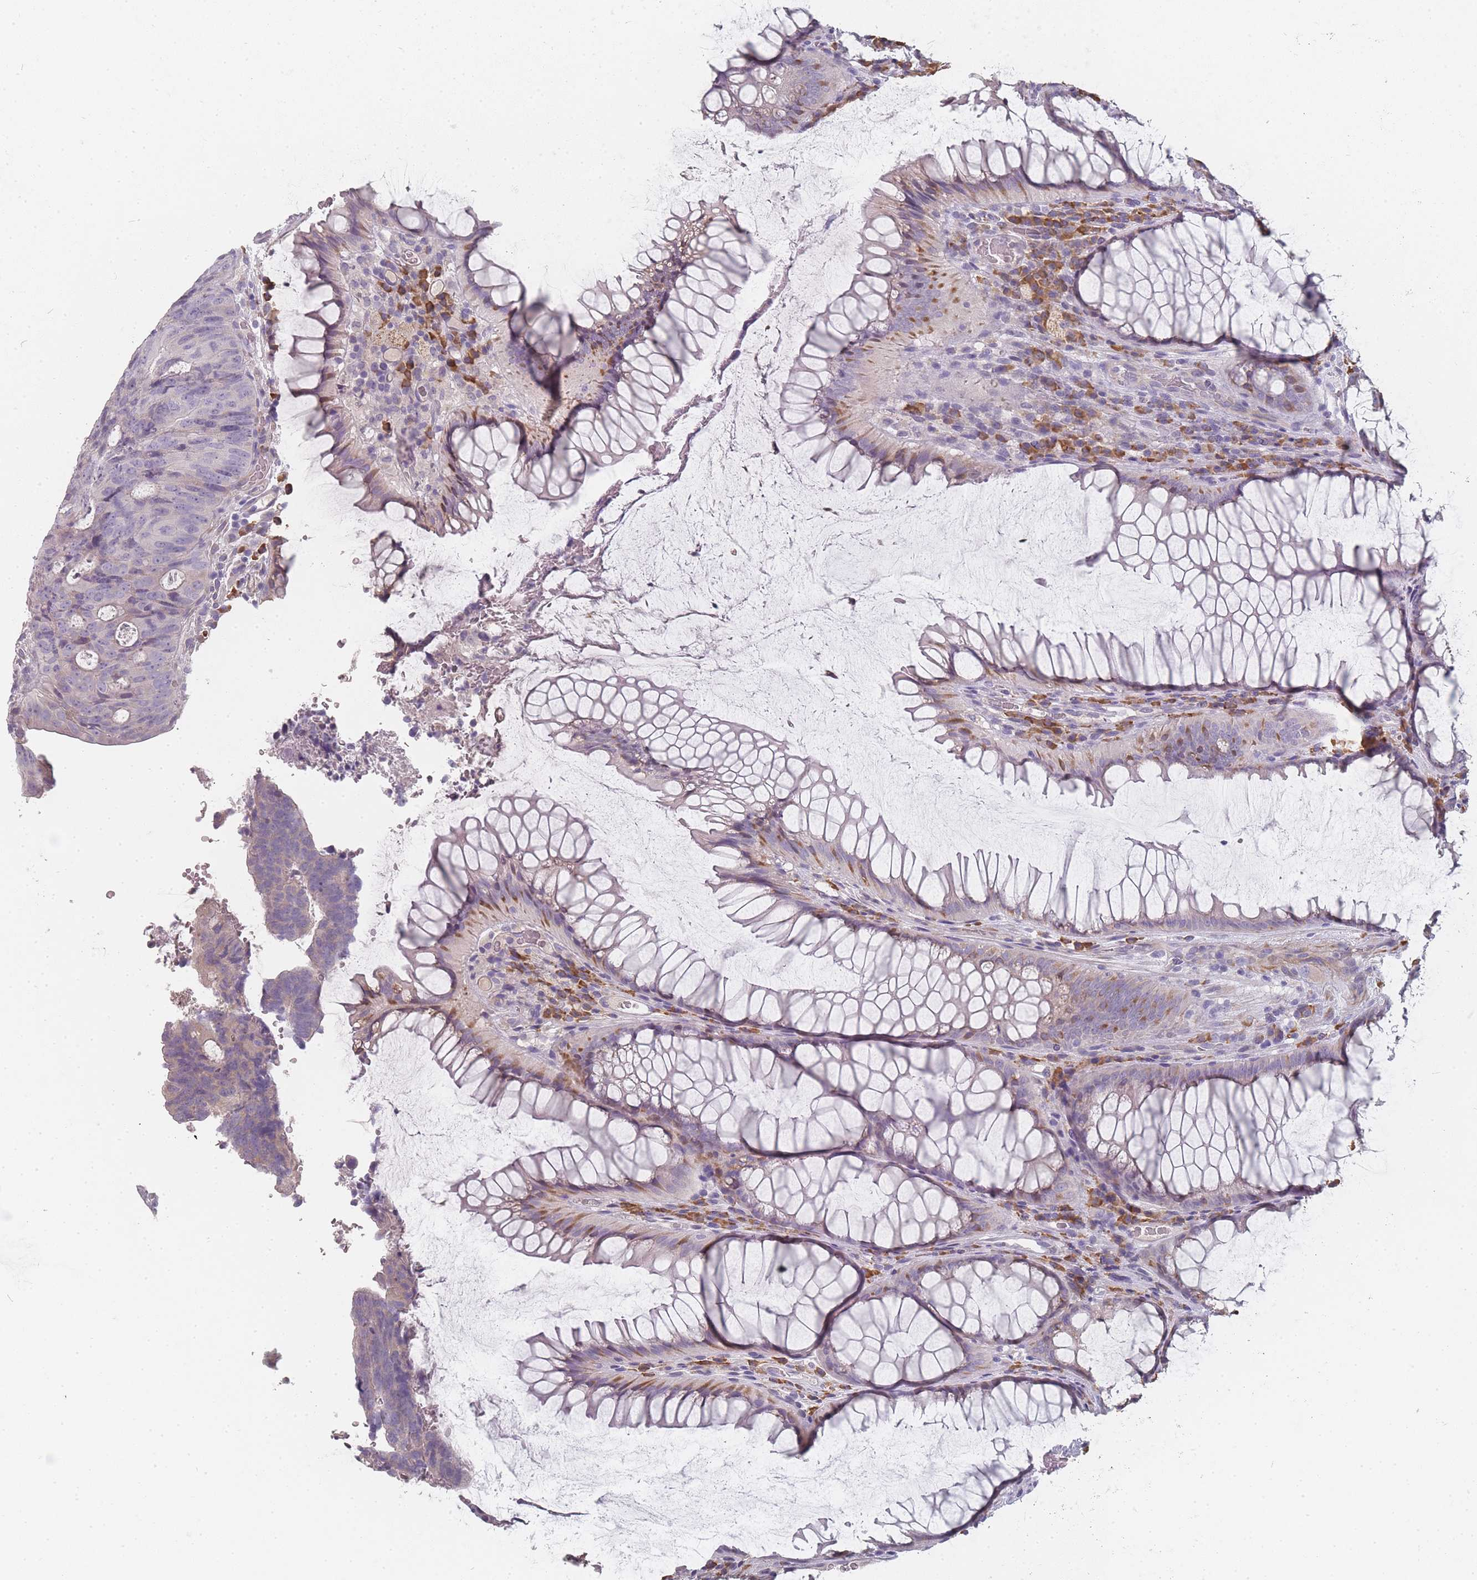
{"staining": {"intensity": "negative", "quantity": "none", "location": "none"}, "tissue": "colorectal cancer", "cell_type": "Tumor cells", "image_type": "cancer", "snomed": [{"axis": "morphology", "description": "Adenocarcinoma, NOS"}, {"axis": "topography", "description": "Colon"}], "caption": "A photomicrograph of human colorectal cancer (adenocarcinoma) is negative for staining in tumor cells.", "gene": "SLC35E4", "patient": {"sex": "female", "age": 67}}